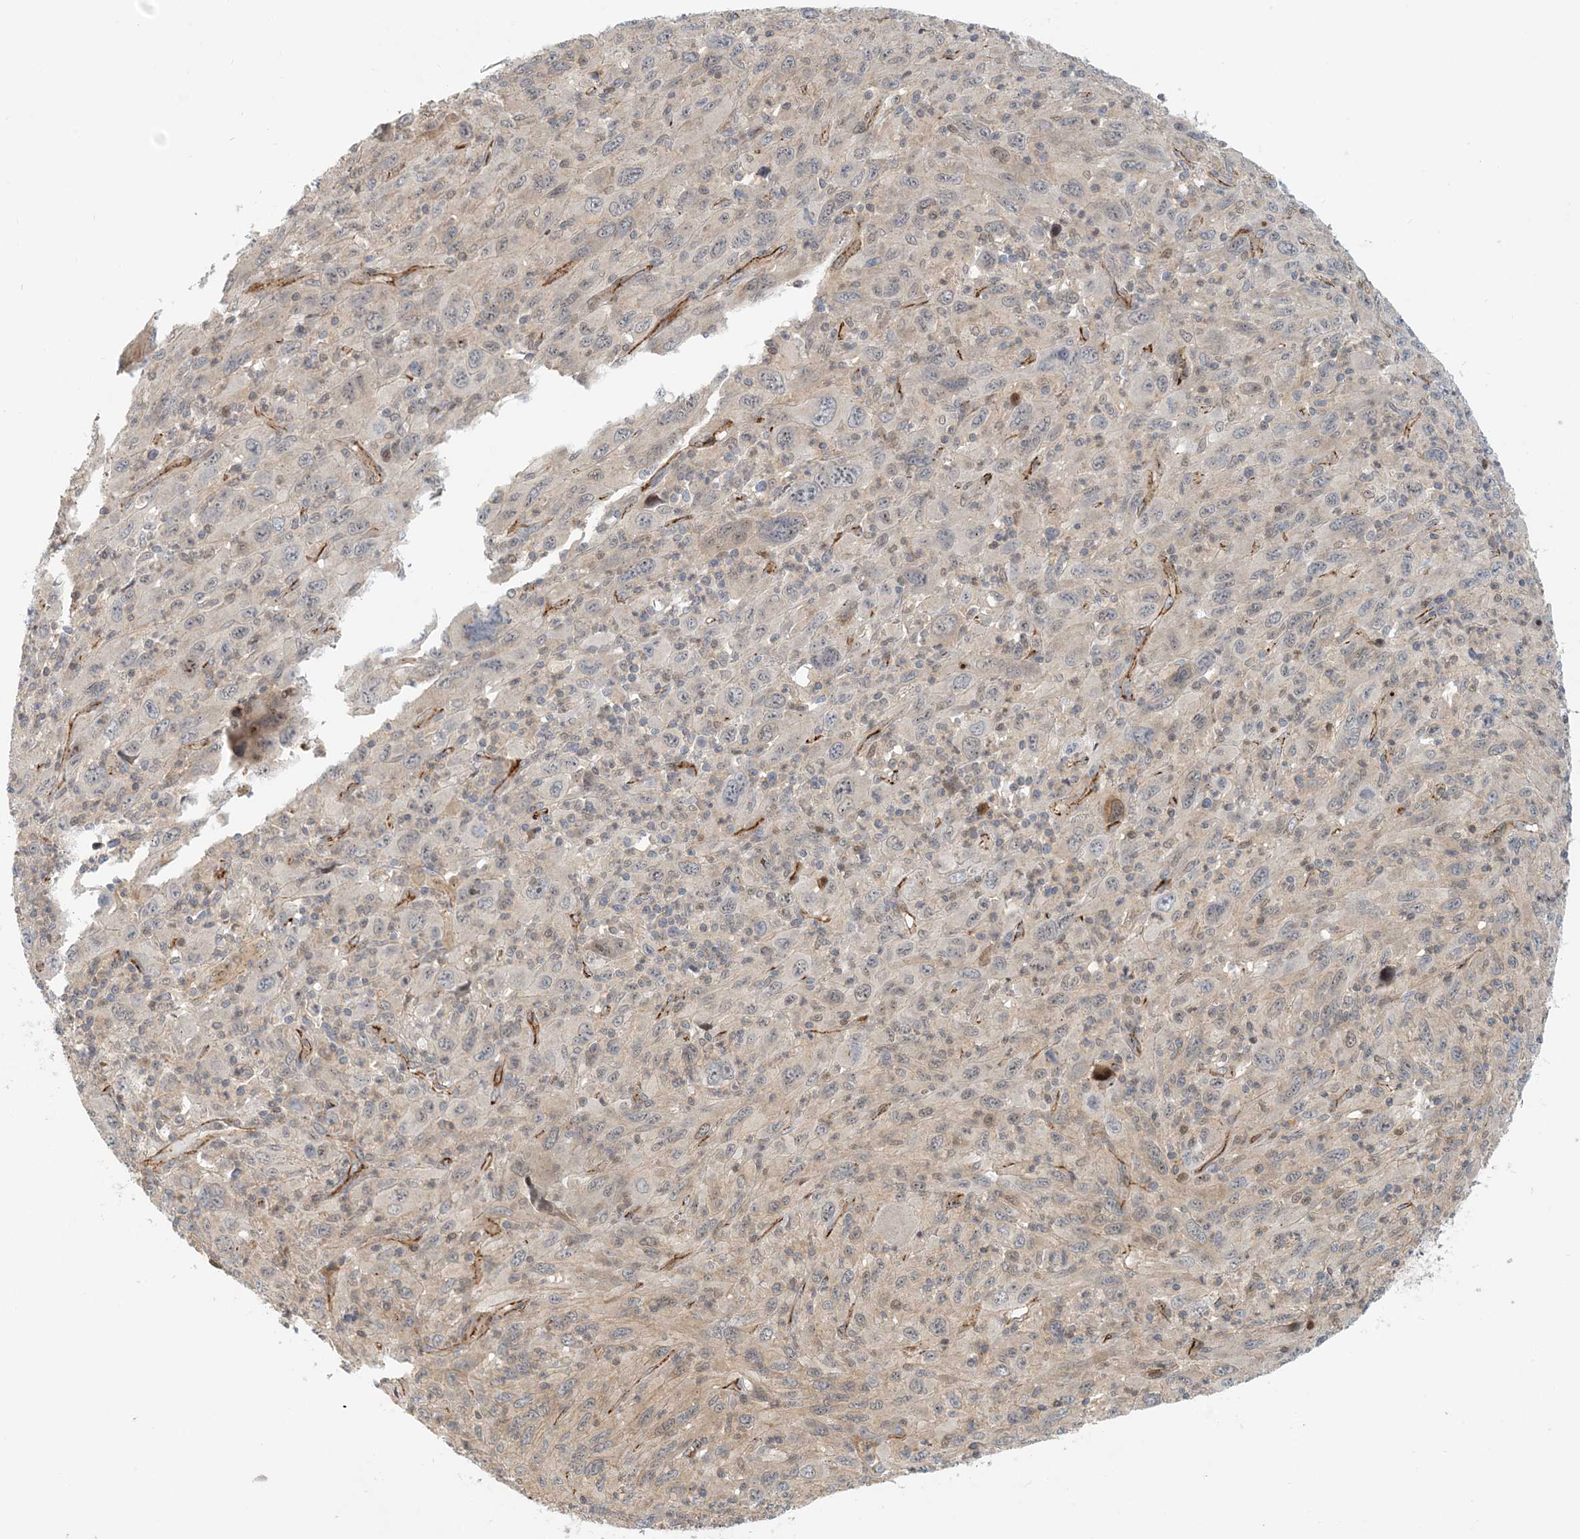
{"staining": {"intensity": "negative", "quantity": "none", "location": "none"}, "tissue": "melanoma", "cell_type": "Tumor cells", "image_type": "cancer", "snomed": [{"axis": "morphology", "description": "Malignant melanoma, Metastatic site"}, {"axis": "topography", "description": "Skin"}], "caption": "Melanoma stained for a protein using immunohistochemistry (IHC) shows no staining tumor cells.", "gene": "MAPKBP1", "patient": {"sex": "female", "age": 56}}